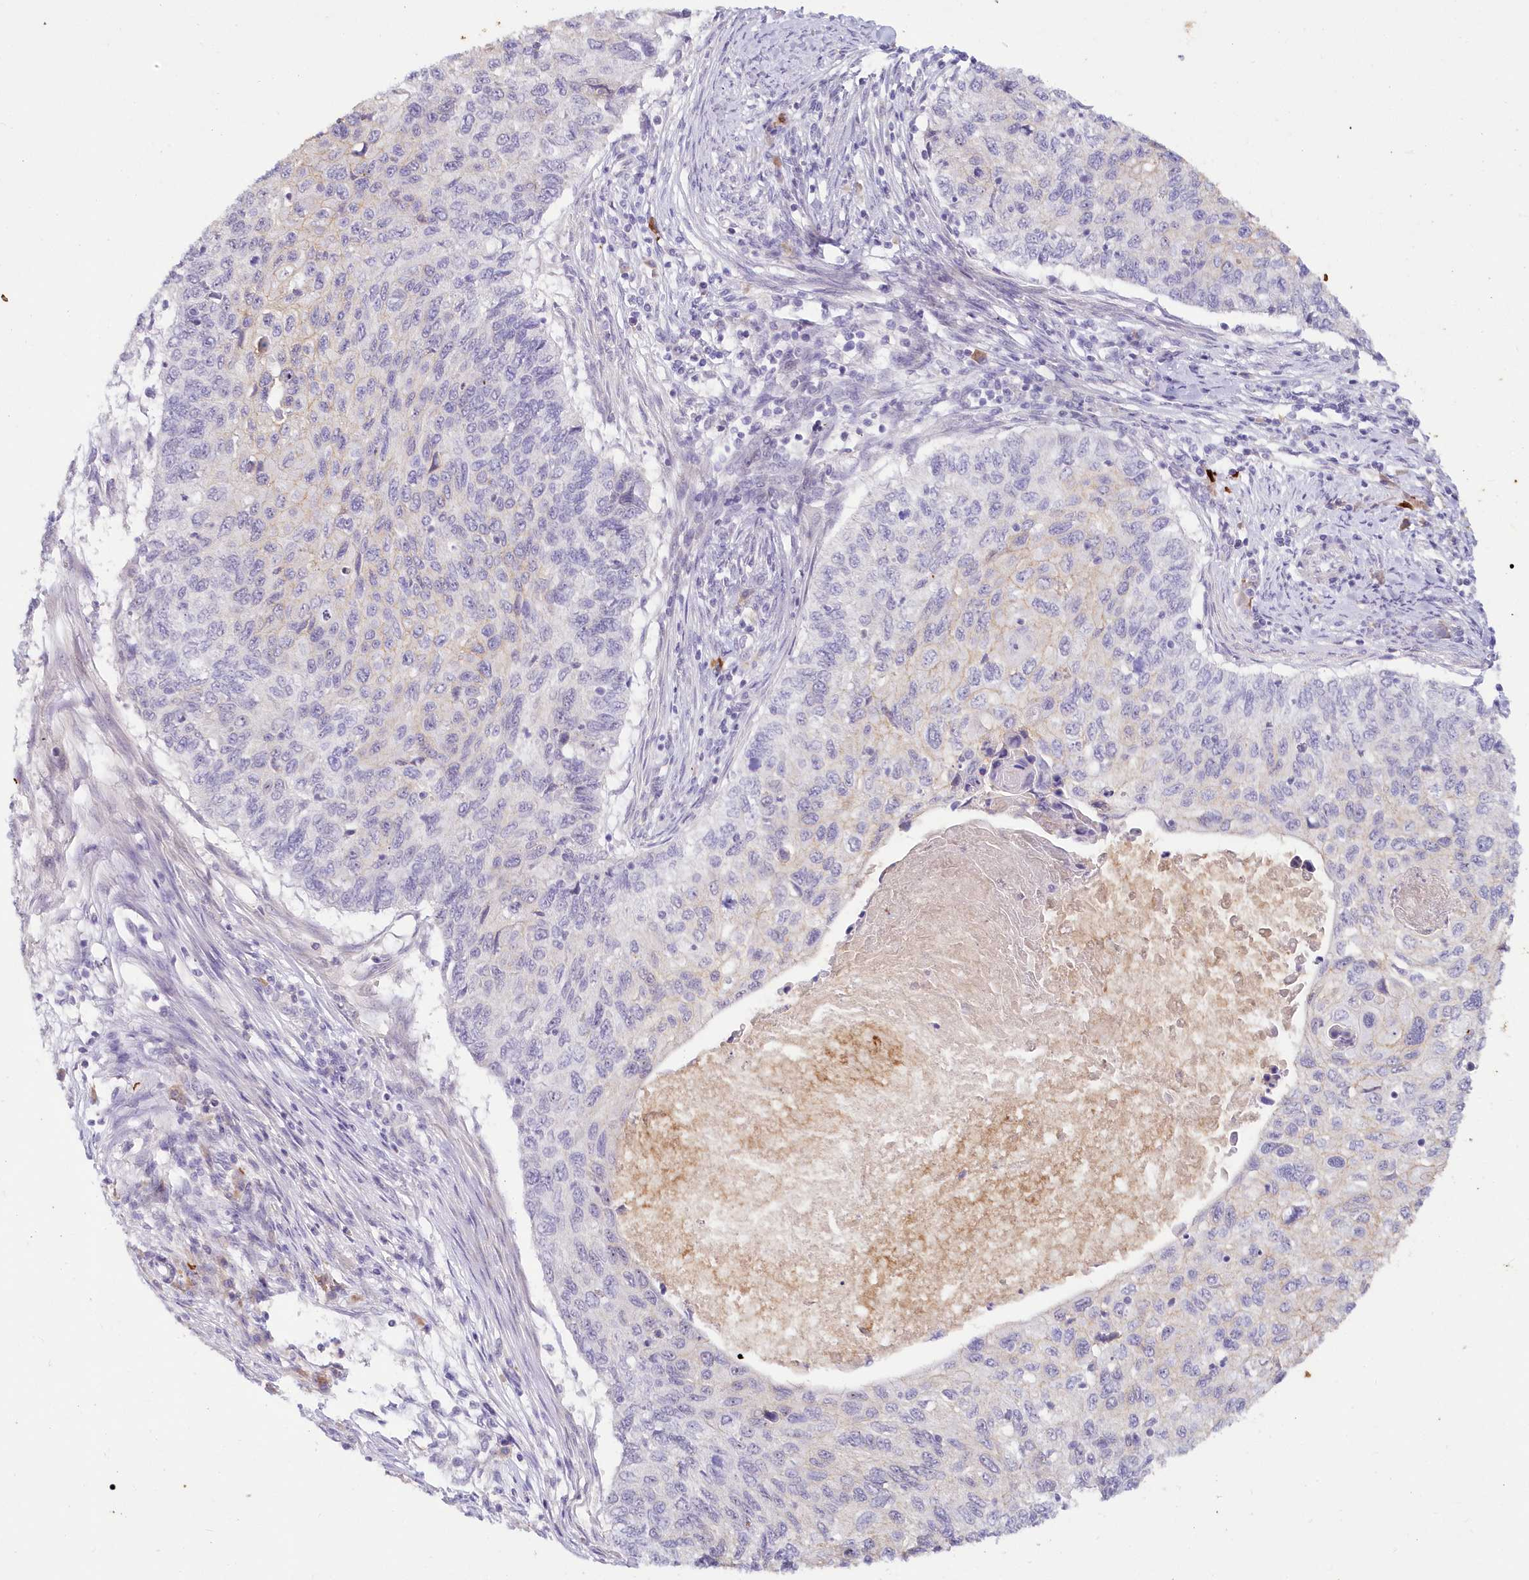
{"staining": {"intensity": "negative", "quantity": "none", "location": "none"}, "tissue": "cervical cancer", "cell_type": "Tumor cells", "image_type": "cancer", "snomed": [{"axis": "morphology", "description": "Squamous cell carcinoma, NOS"}, {"axis": "topography", "description": "Cervix"}], "caption": "A photomicrograph of human cervical cancer (squamous cell carcinoma) is negative for staining in tumor cells.", "gene": "SNED1", "patient": {"sex": "female", "age": 70}}